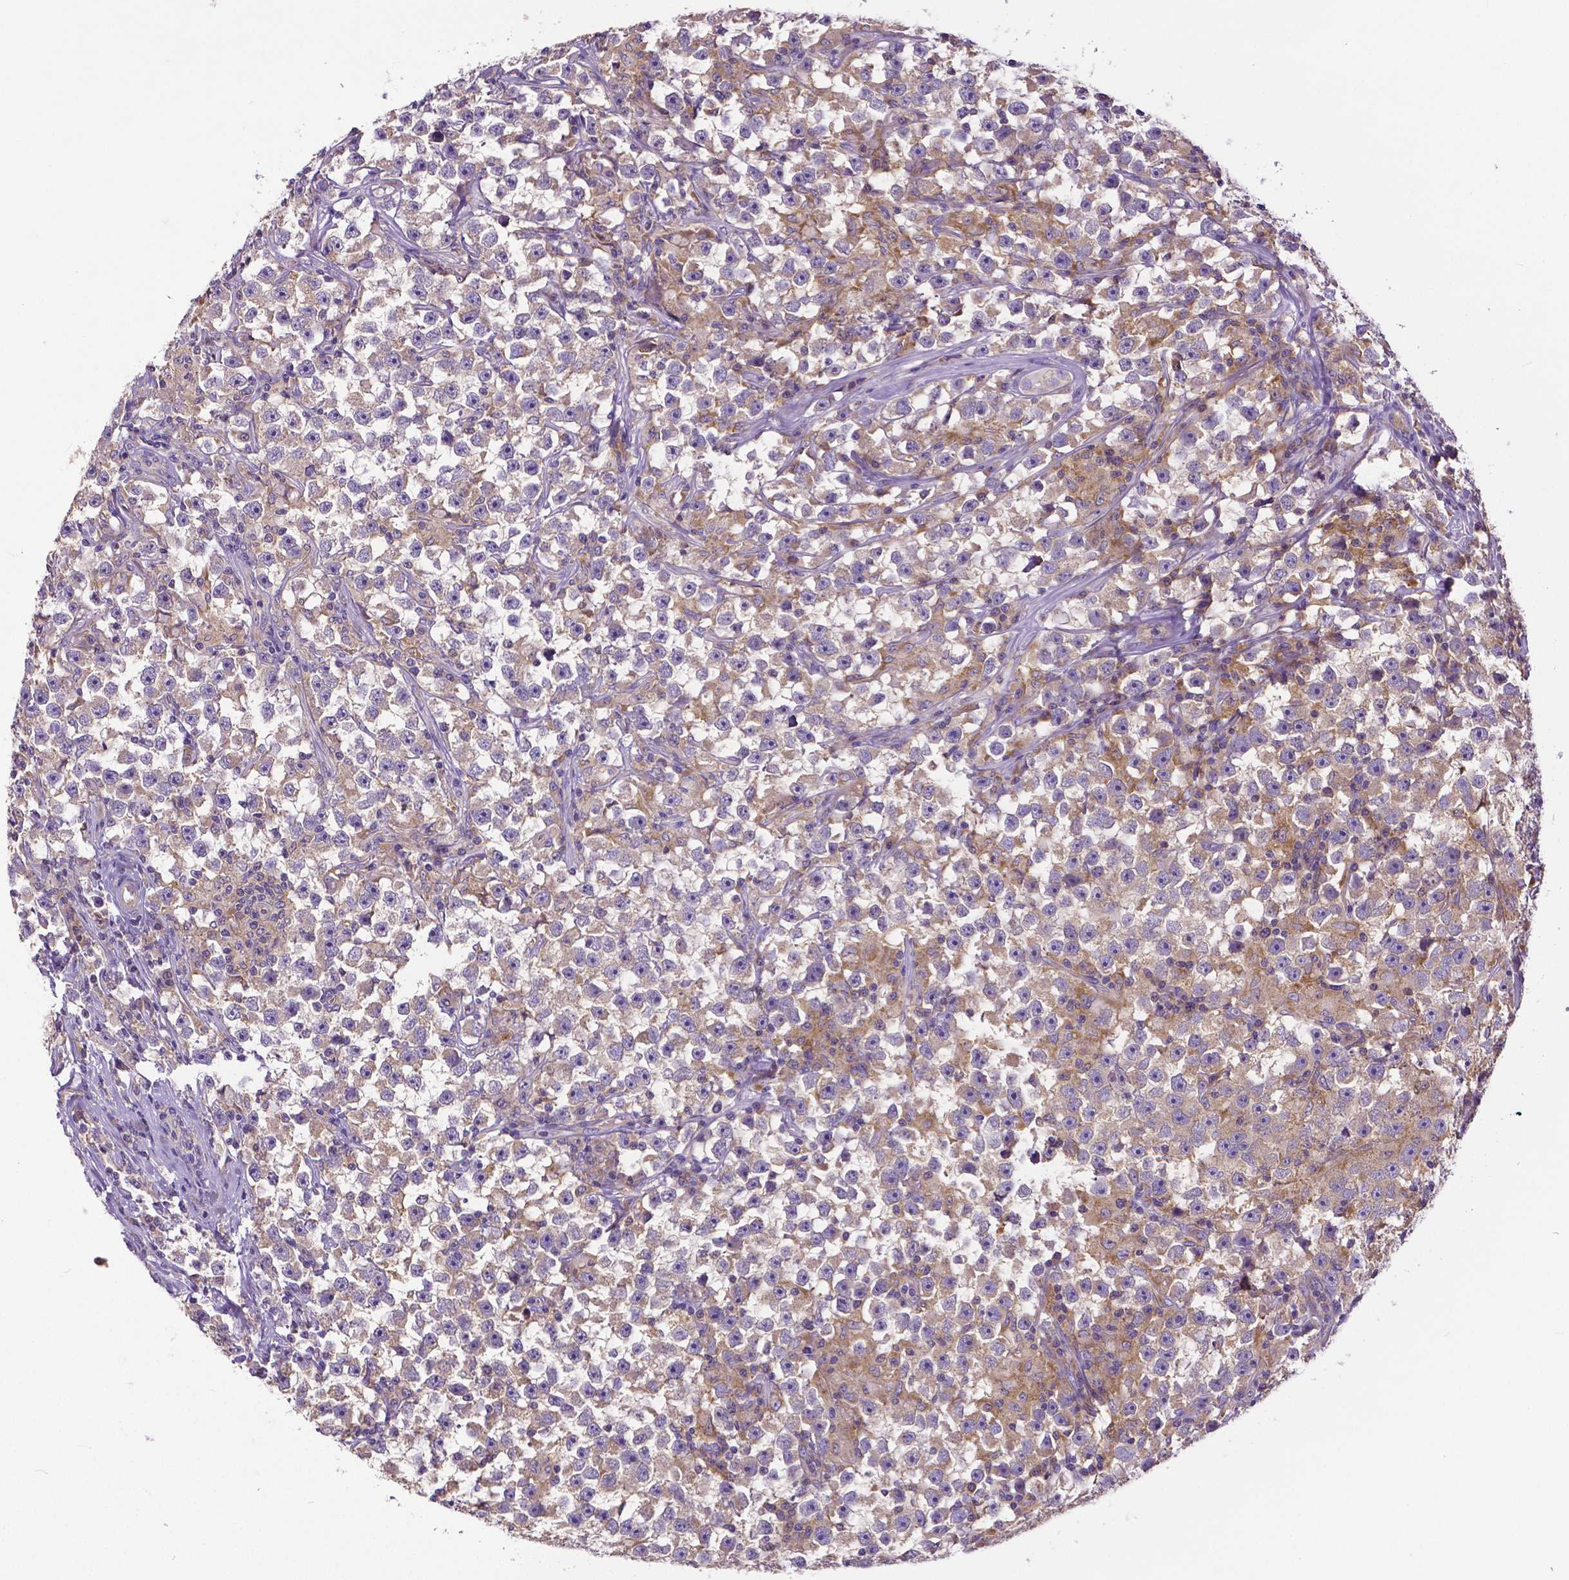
{"staining": {"intensity": "weak", "quantity": "<25%", "location": "cytoplasmic/membranous"}, "tissue": "testis cancer", "cell_type": "Tumor cells", "image_type": "cancer", "snomed": [{"axis": "morphology", "description": "Seminoma, NOS"}, {"axis": "topography", "description": "Testis"}], "caption": "The immunohistochemistry (IHC) photomicrograph has no significant staining in tumor cells of seminoma (testis) tissue.", "gene": "DICER1", "patient": {"sex": "male", "age": 33}}